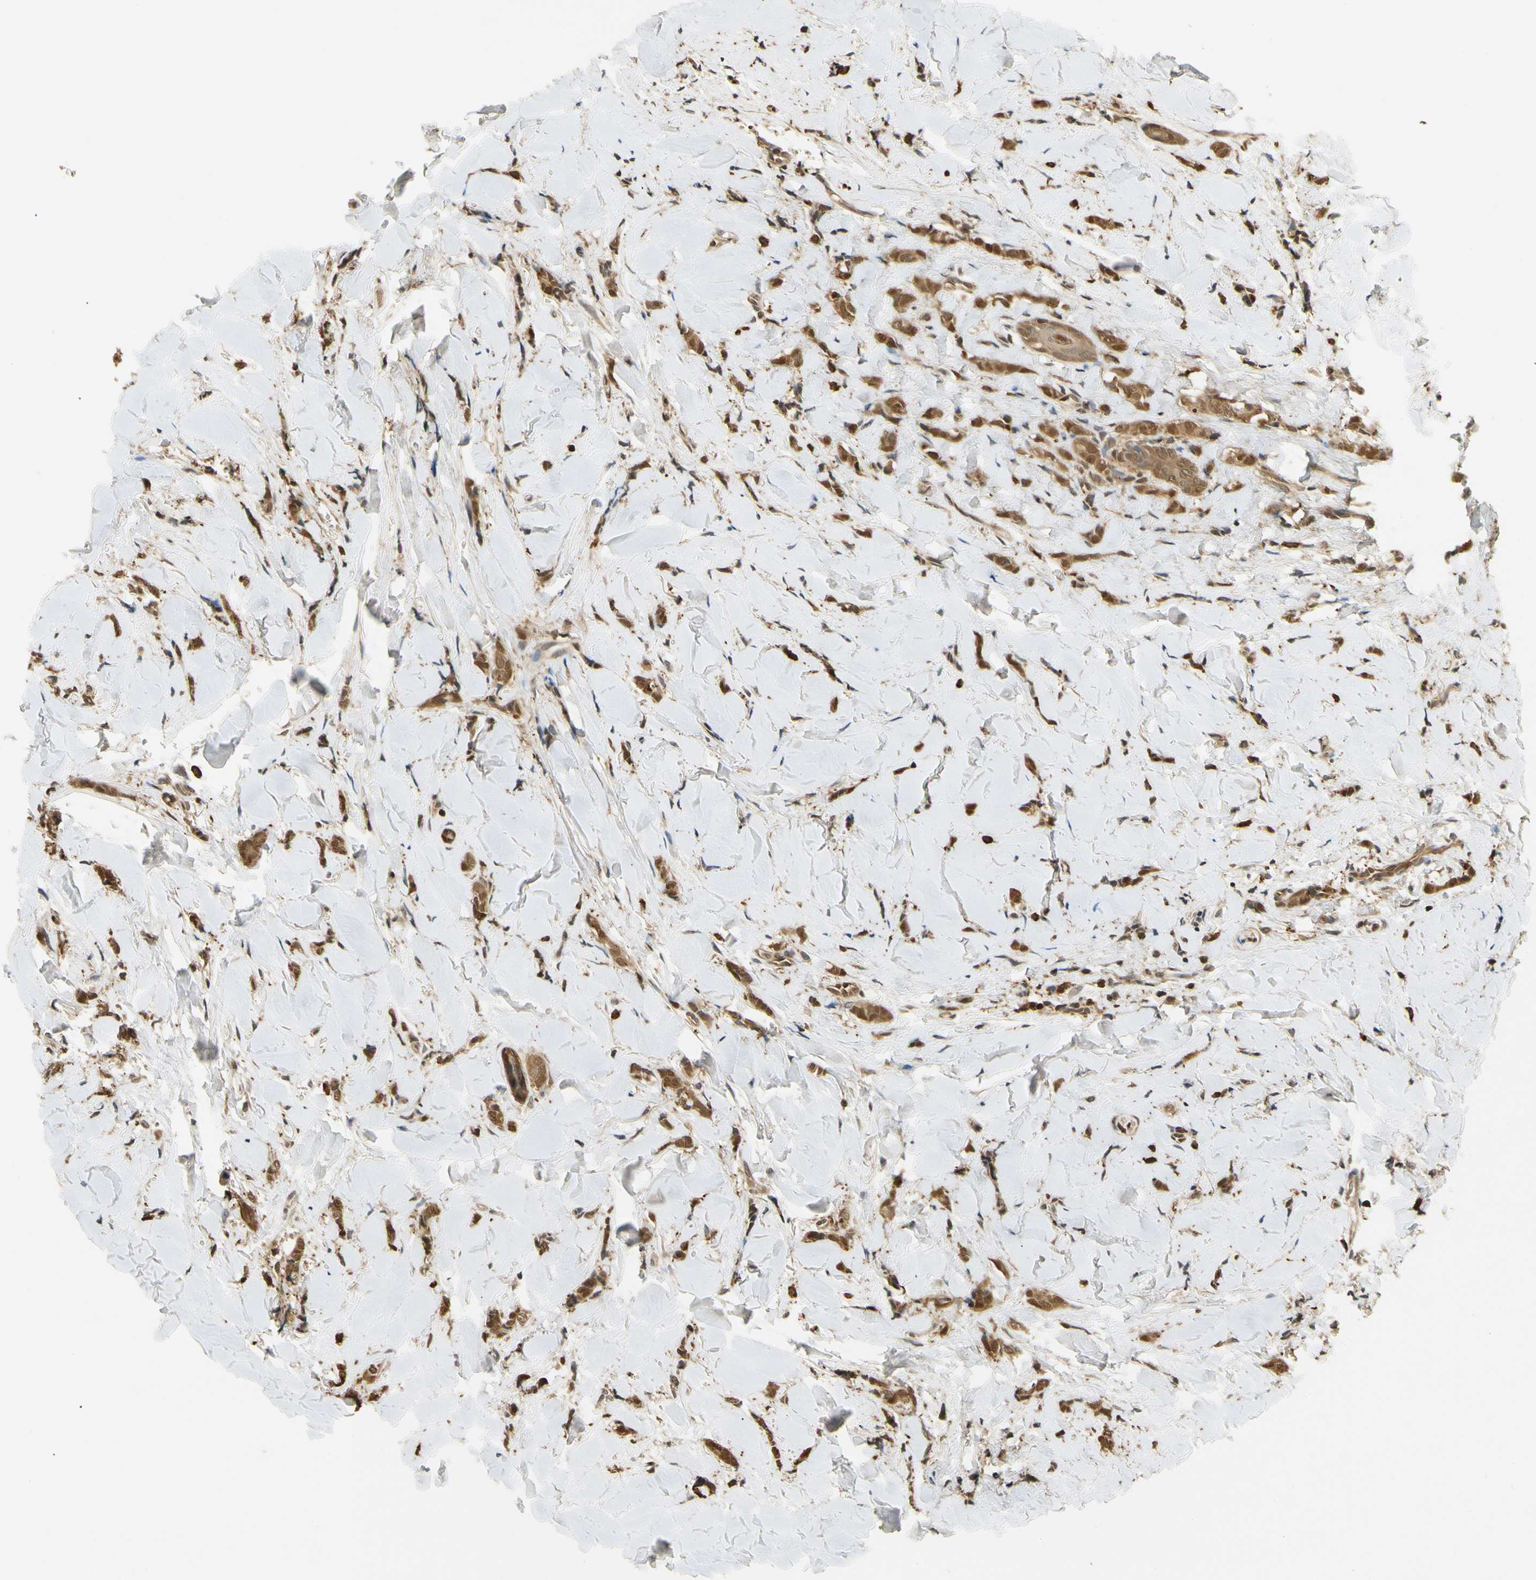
{"staining": {"intensity": "moderate", "quantity": ">75%", "location": "cytoplasmic/membranous,nuclear"}, "tissue": "breast cancer", "cell_type": "Tumor cells", "image_type": "cancer", "snomed": [{"axis": "morphology", "description": "Lobular carcinoma"}, {"axis": "topography", "description": "Skin"}, {"axis": "topography", "description": "Breast"}], "caption": "Breast cancer stained with DAB (3,3'-diaminobenzidine) IHC demonstrates medium levels of moderate cytoplasmic/membranous and nuclear positivity in approximately >75% of tumor cells. The protein is stained brown, and the nuclei are stained in blue (DAB (3,3'-diaminobenzidine) IHC with brightfield microscopy, high magnification).", "gene": "SOD1", "patient": {"sex": "female", "age": 46}}